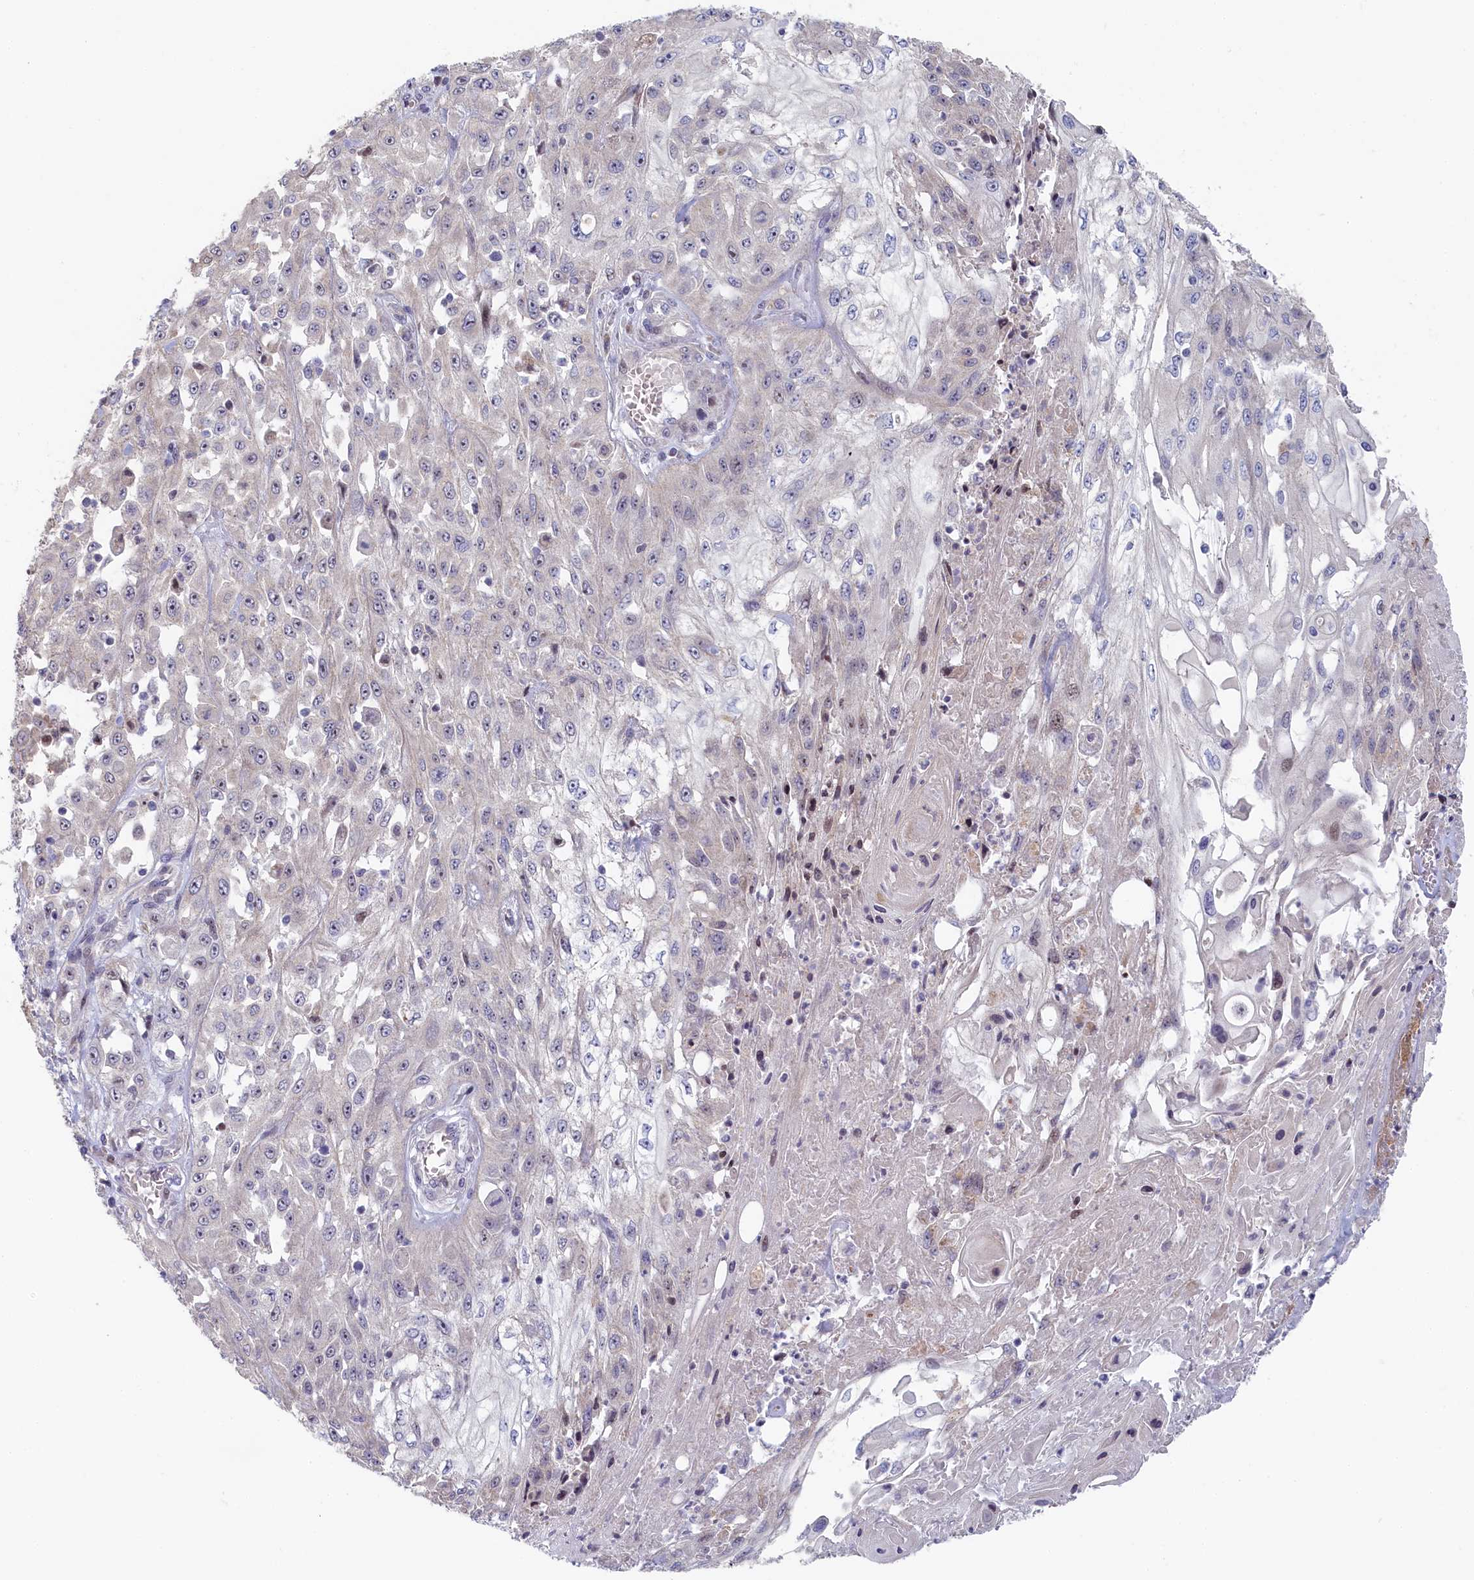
{"staining": {"intensity": "negative", "quantity": "none", "location": "none"}, "tissue": "skin cancer", "cell_type": "Tumor cells", "image_type": "cancer", "snomed": [{"axis": "morphology", "description": "Squamous cell carcinoma, NOS"}, {"axis": "morphology", "description": "Squamous cell carcinoma, metastatic, NOS"}, {"axis": "topography", "description": "Skin"}, {"axis": "topography", "description": "Lymph node"}], "caption": "Tumor cells are negative for brown protein staining in skin cancer (metastatic squamous cell carcinoma).", "gene": "INTS4", "patient": {"sex": "male", "age": 75}}